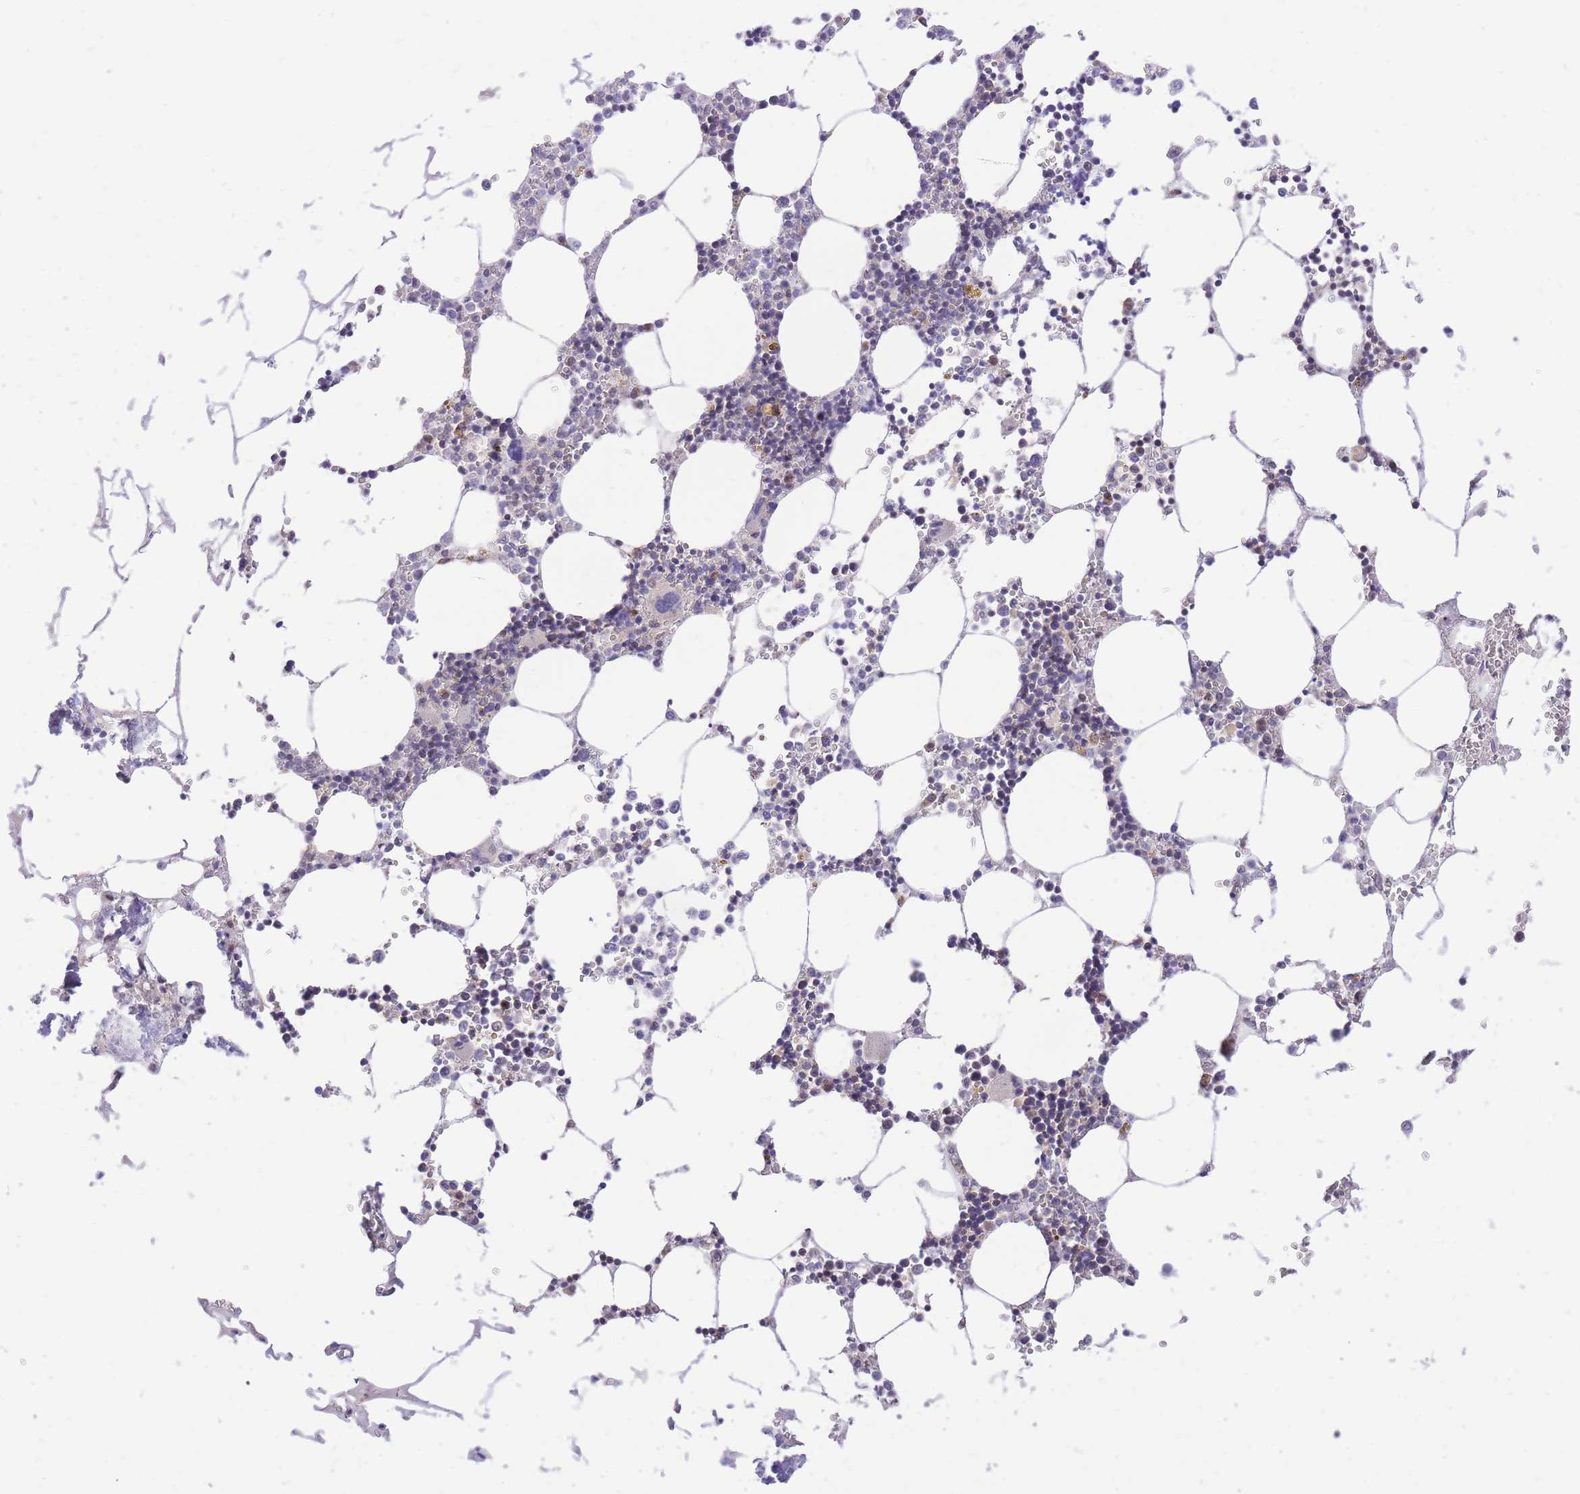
{"staining": {"intensity": "negative", "quantity": "none", "location": "none"}, "tissue": "bone marrow", "cell_type": "Hematopoietic cells", "image_type": "normal", "snomed": [{"axis": "morphology", "description": "Normal tissue, NOS"}, {"axis": "topography", "description": "Bone marrow"}], "caption": "This micrograph is of benign bone marrow stained with IHC to label a protein in brown with the nuclei are counter-stained blue. There is no positivity in hematopoietic cells.", "gene": "MINDY2", "patient": {"sex": "male", "age": 54}}